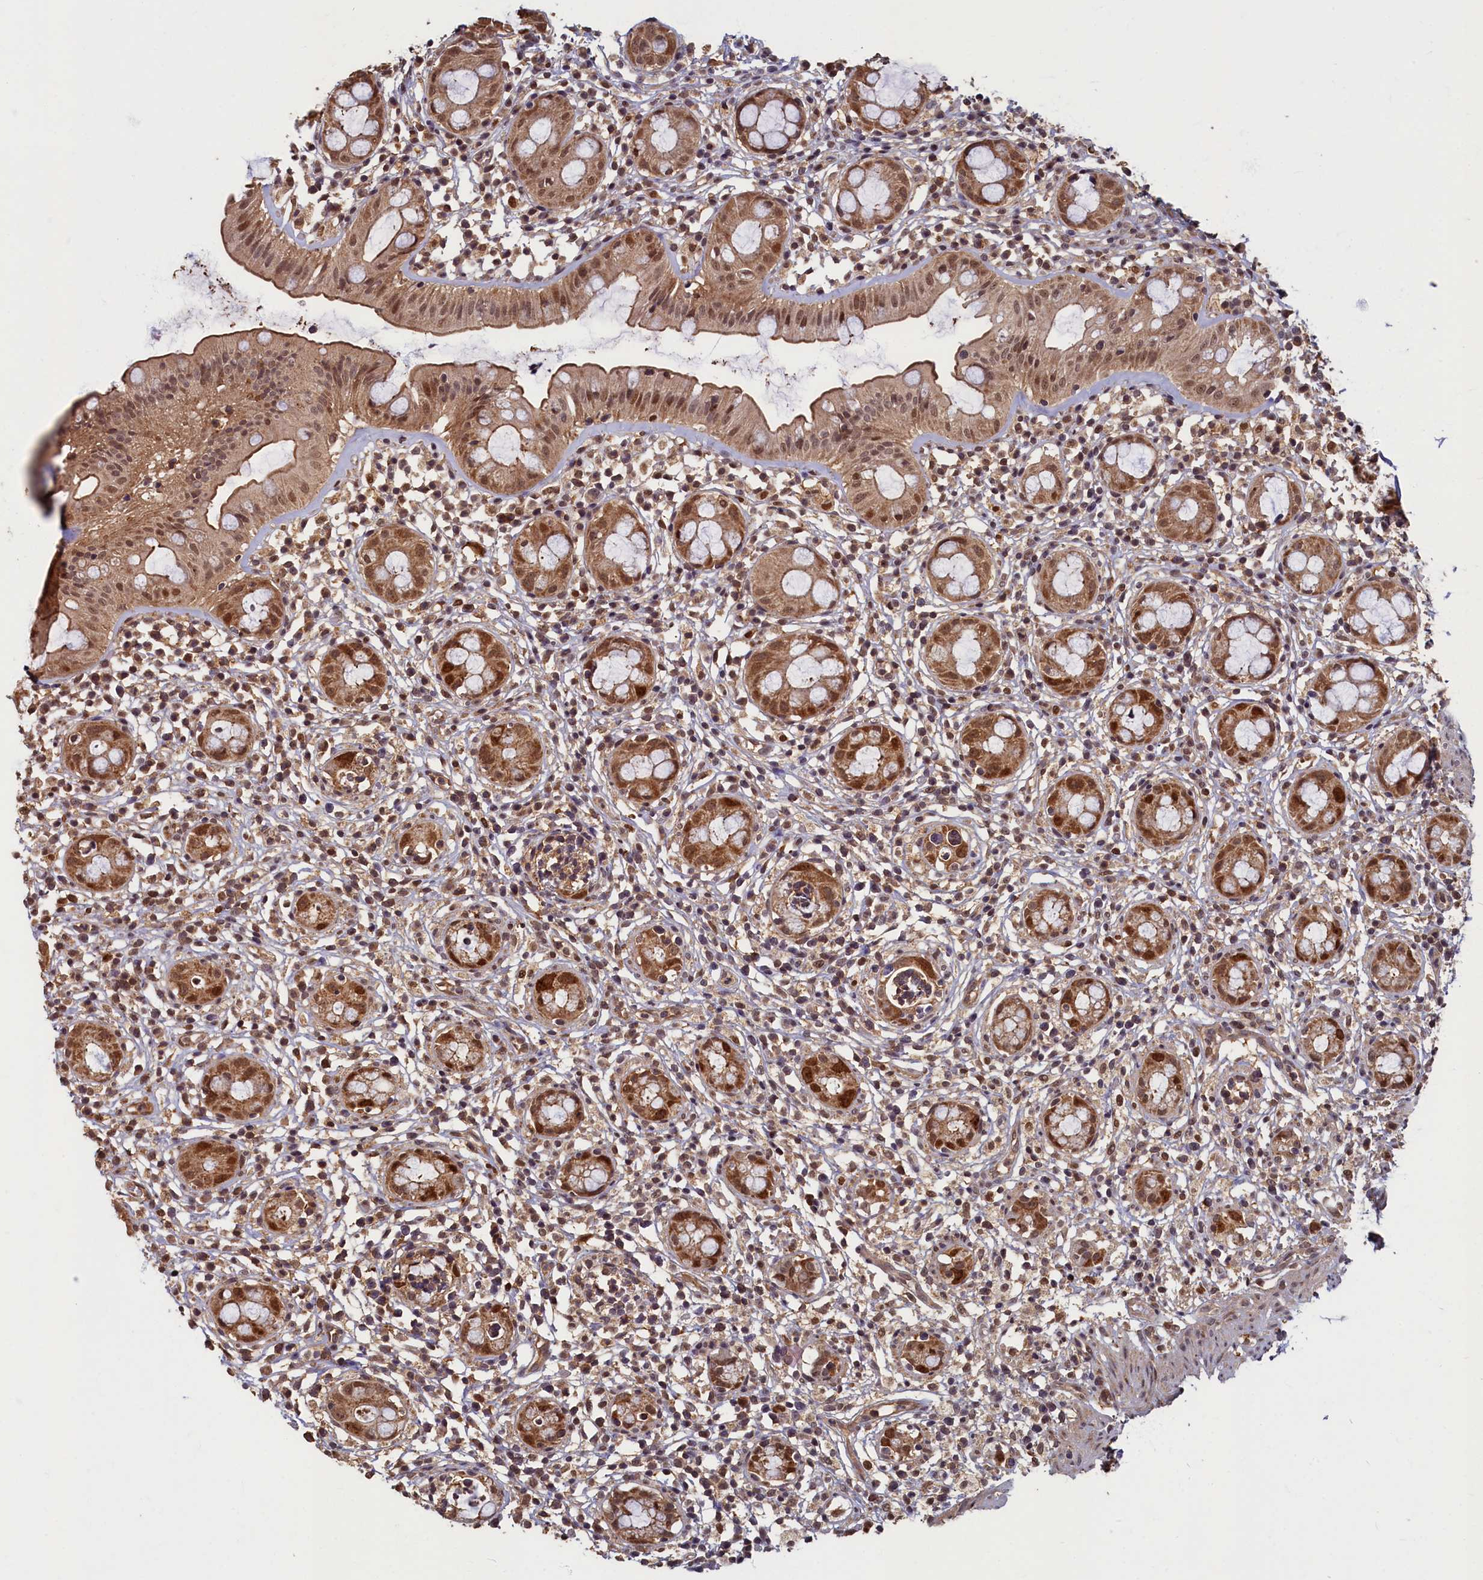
{"staining": {"intensity": "strong", "quantity": ">75%", "location": "cytoplasmic/membranous,nuclear"}, "tissue": "rectum", "cell_type": "Glandular cells", "image_type": "normal", "snomed": [{"axis": "morphology", "description": "Normal tissue, NOS"}, {"axis": "topography", "description": "Rectum"}], "caption": "Benign rectum was stained to show a protein in brown. There is high levels of strong cytoplasmic/membranous,nuclear positivity in about >75% of glandular cells.", "gene": "BRCA1", "patient": {"sex": "female", "age": 57}}